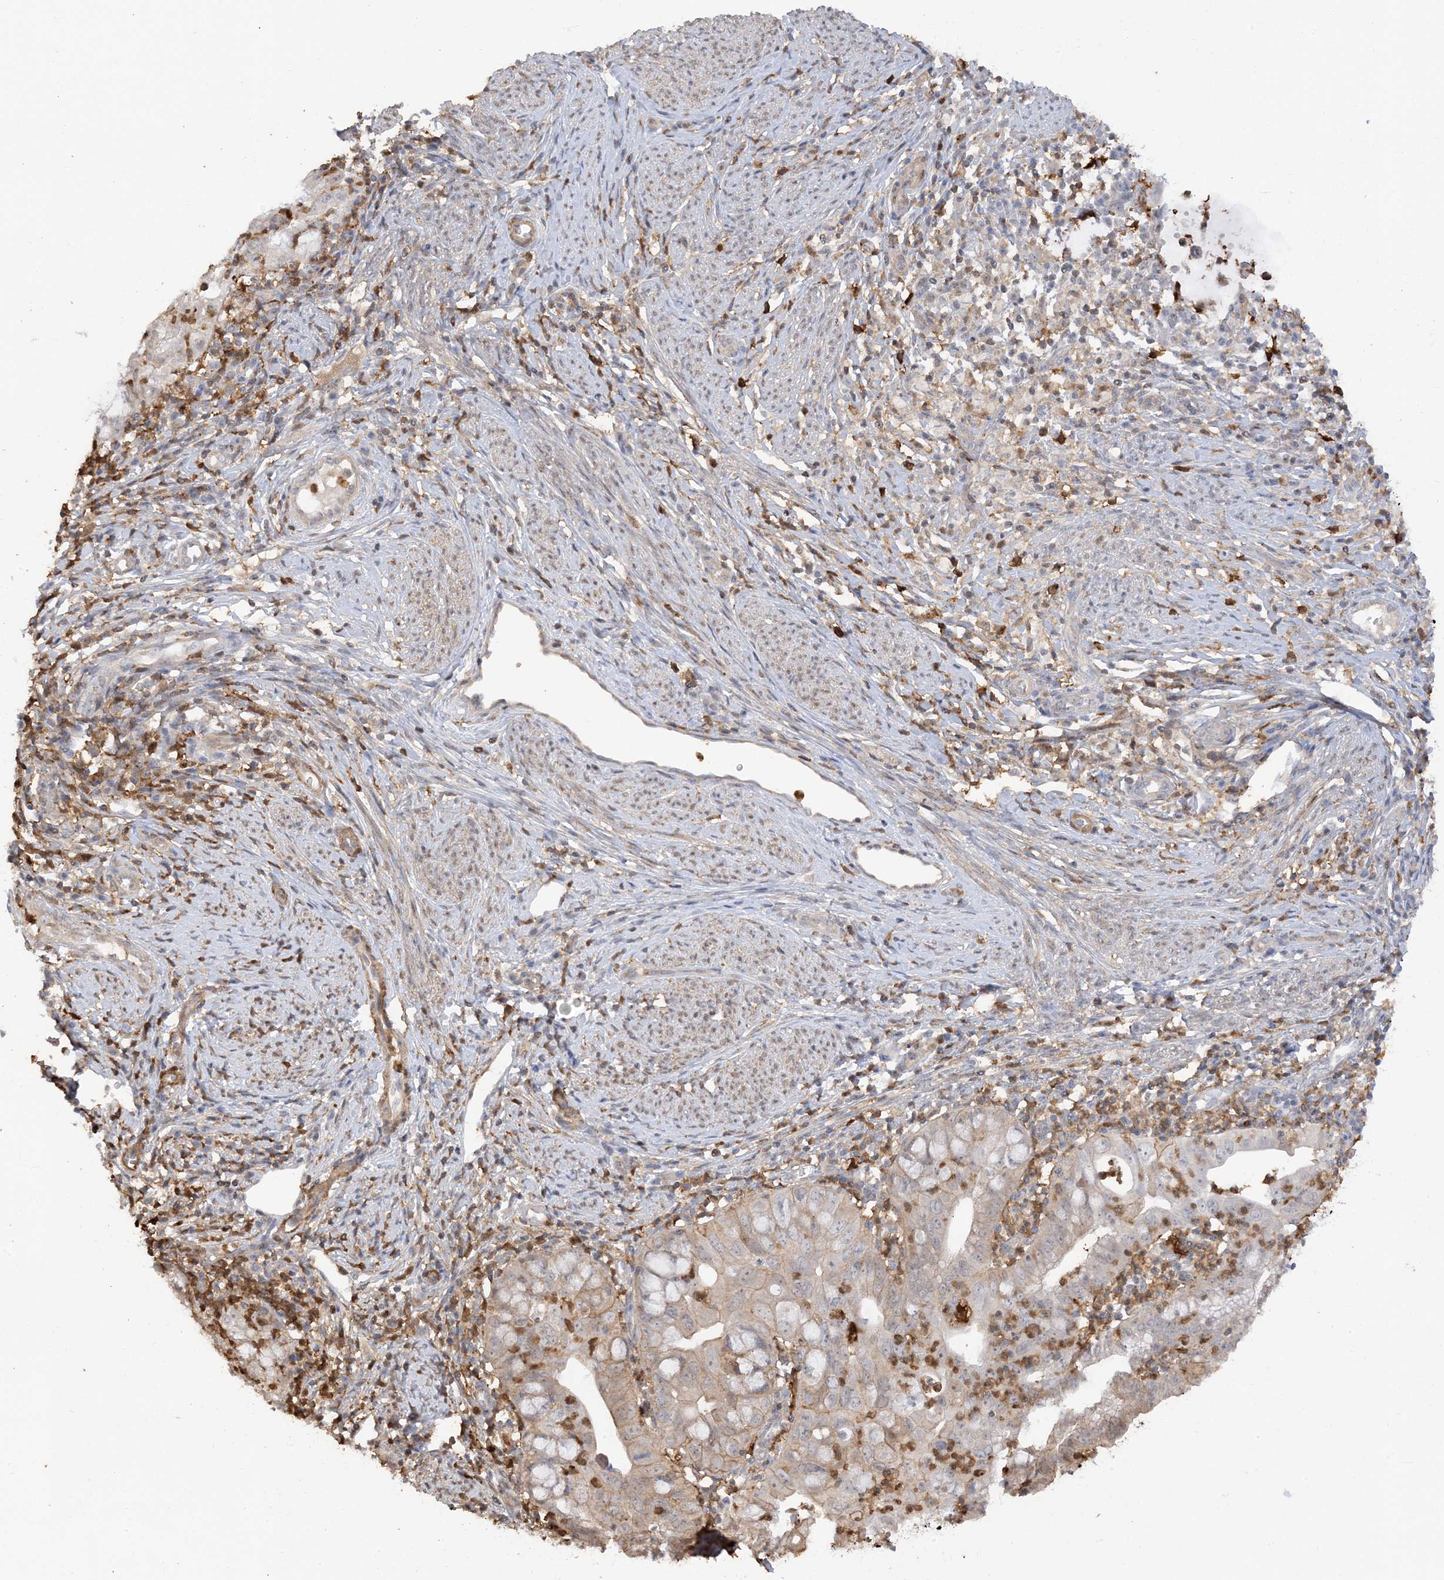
{"staining": {"intensity": "weak", "quantity": "25%-75%", "location": "cytoplasmic/membranous"}, "tissue": "cervical cancer", "cell_type": "Tumor cells", "image_type": "cancer", "snomed": [{"axis": "morphology", "description": "Adenocarcinoma, NOS"}, {"axis": "topography", "description": "Cervix"}], "caption": "The immunohistochemical stain shows weak cytoplasmic/membranous expression in tumor cells of cervical cancer tissue. The protein of interest is shown in brown color, while the nuclei are stained blue.", "gene": "PHACTR2", "patient": {"sex": "female", "age": 36}}